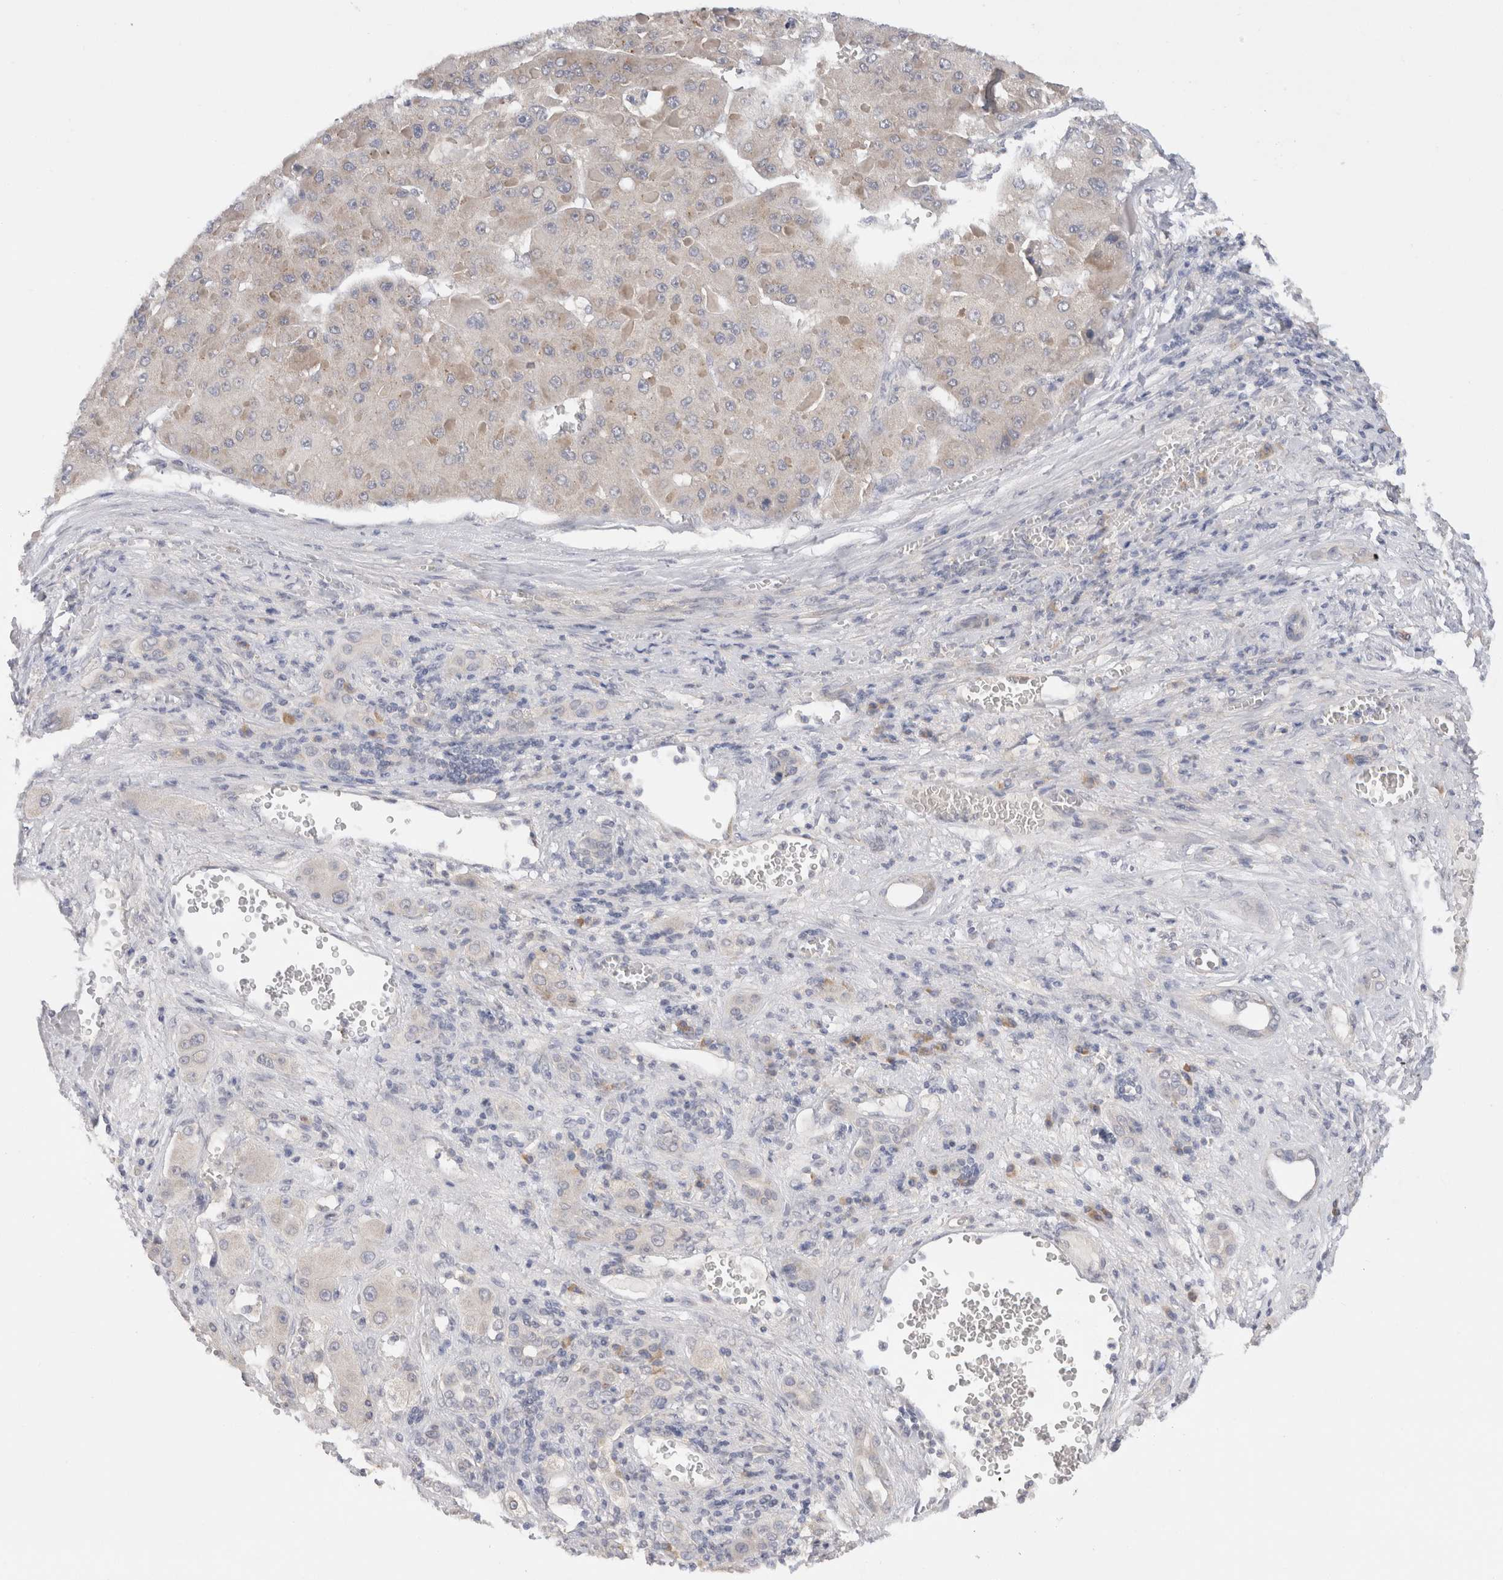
{"staining": {"intensity": "negative", "quantity": "none", "location": "none"}, "tissue": "liver cancer", "cell_type": "Tumor cells", "image_type": "cancer", "snomed": [{"axis": "morphology", "description": "Carcinoma, Hepatocellular, NOS"}, {"axis": "topography", "description": "Liver"}], "caption": "Histopathology image shows no significant protein staining in tumor cells of liver hepatocellular carcinoma.", "gene": "CHRM4", "patient": {"sex": "female", "age": 73}}